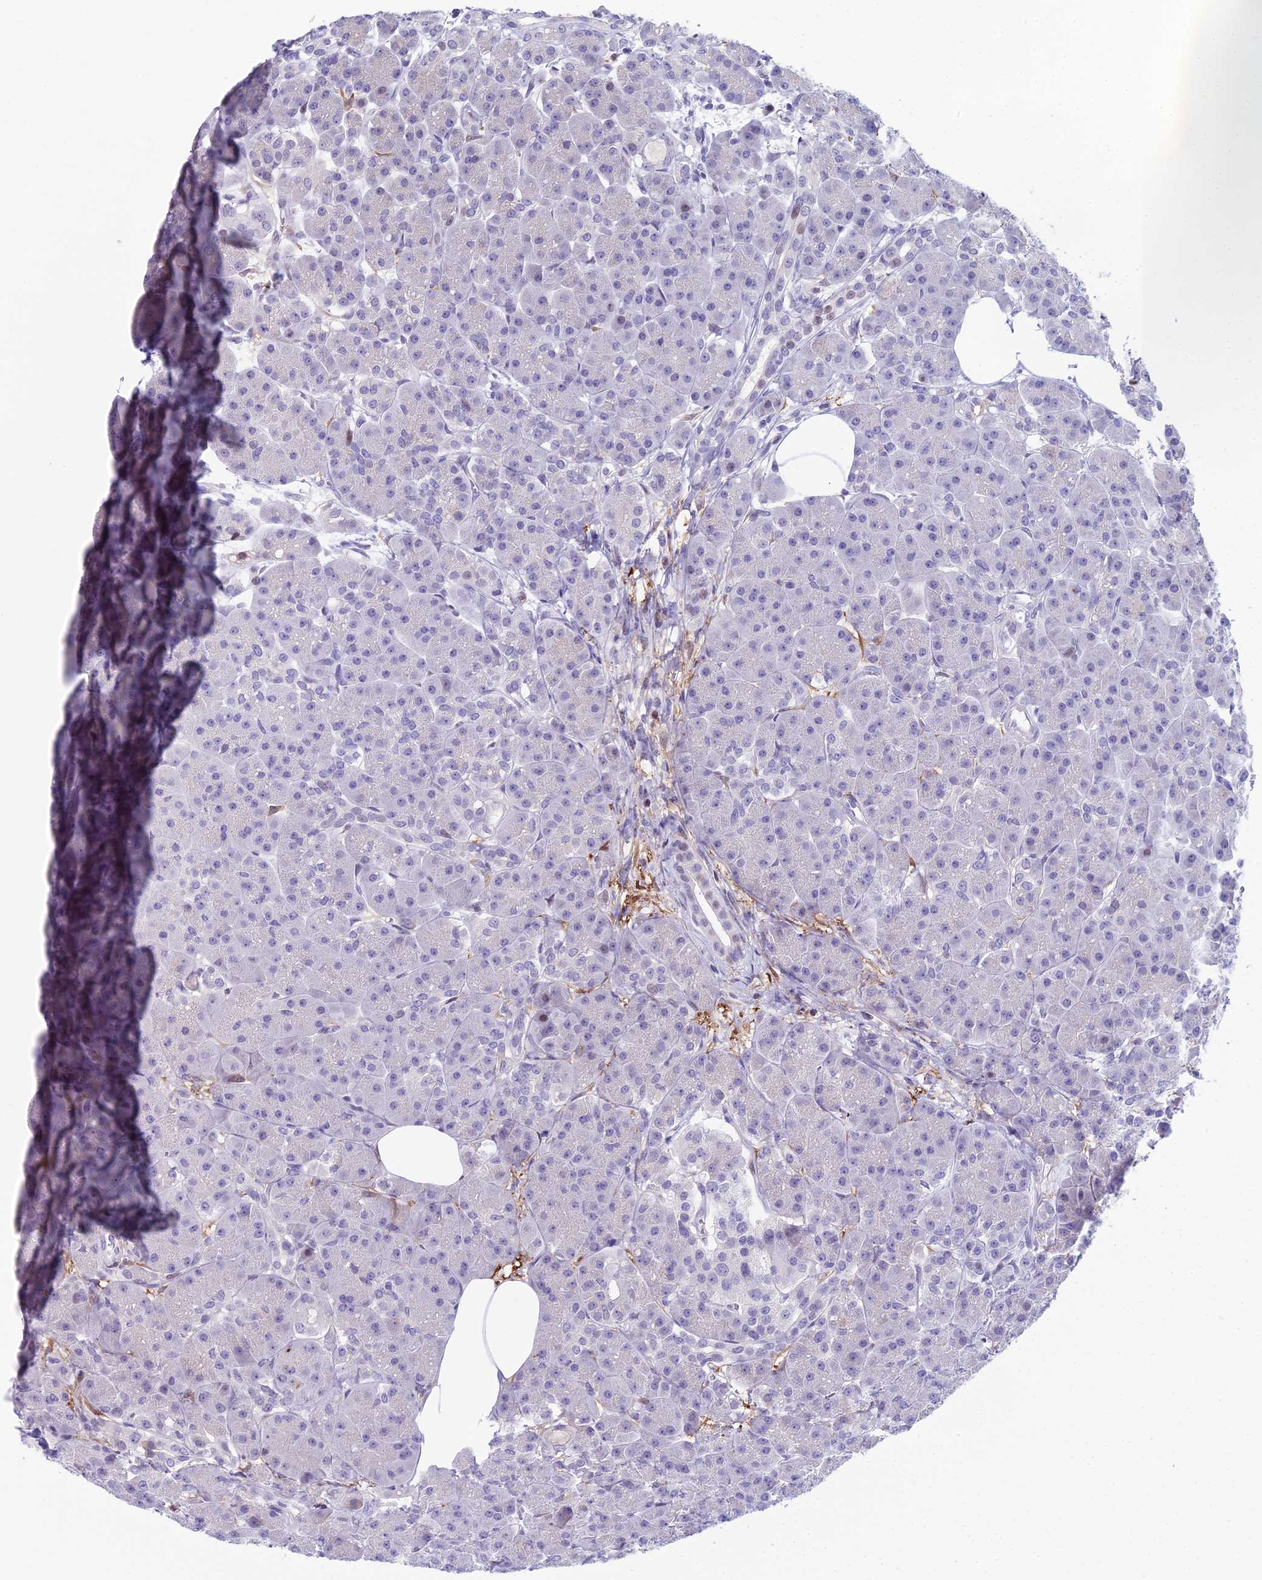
{"staining": {"intensity": "moderate", "quantity": "<25%", "location": "nuclear"}, "tissue": "pancreas", "cell_type": "Exocrine glandular cells", "image_type": "normal", "snomed": [{"axis": "morphology", "description": "Normal tissue, NOS"}, {"axis": "topography", "description": "Pancreas"}], "caption": "An IHC micrograph of benign tissue is shown. Protein staining in brown labels moderate nuclear positivity in pancreas within exocrine glandular cells.", "gene": "CC2D2A", "patient": {"sex": "male", "age": 63}}